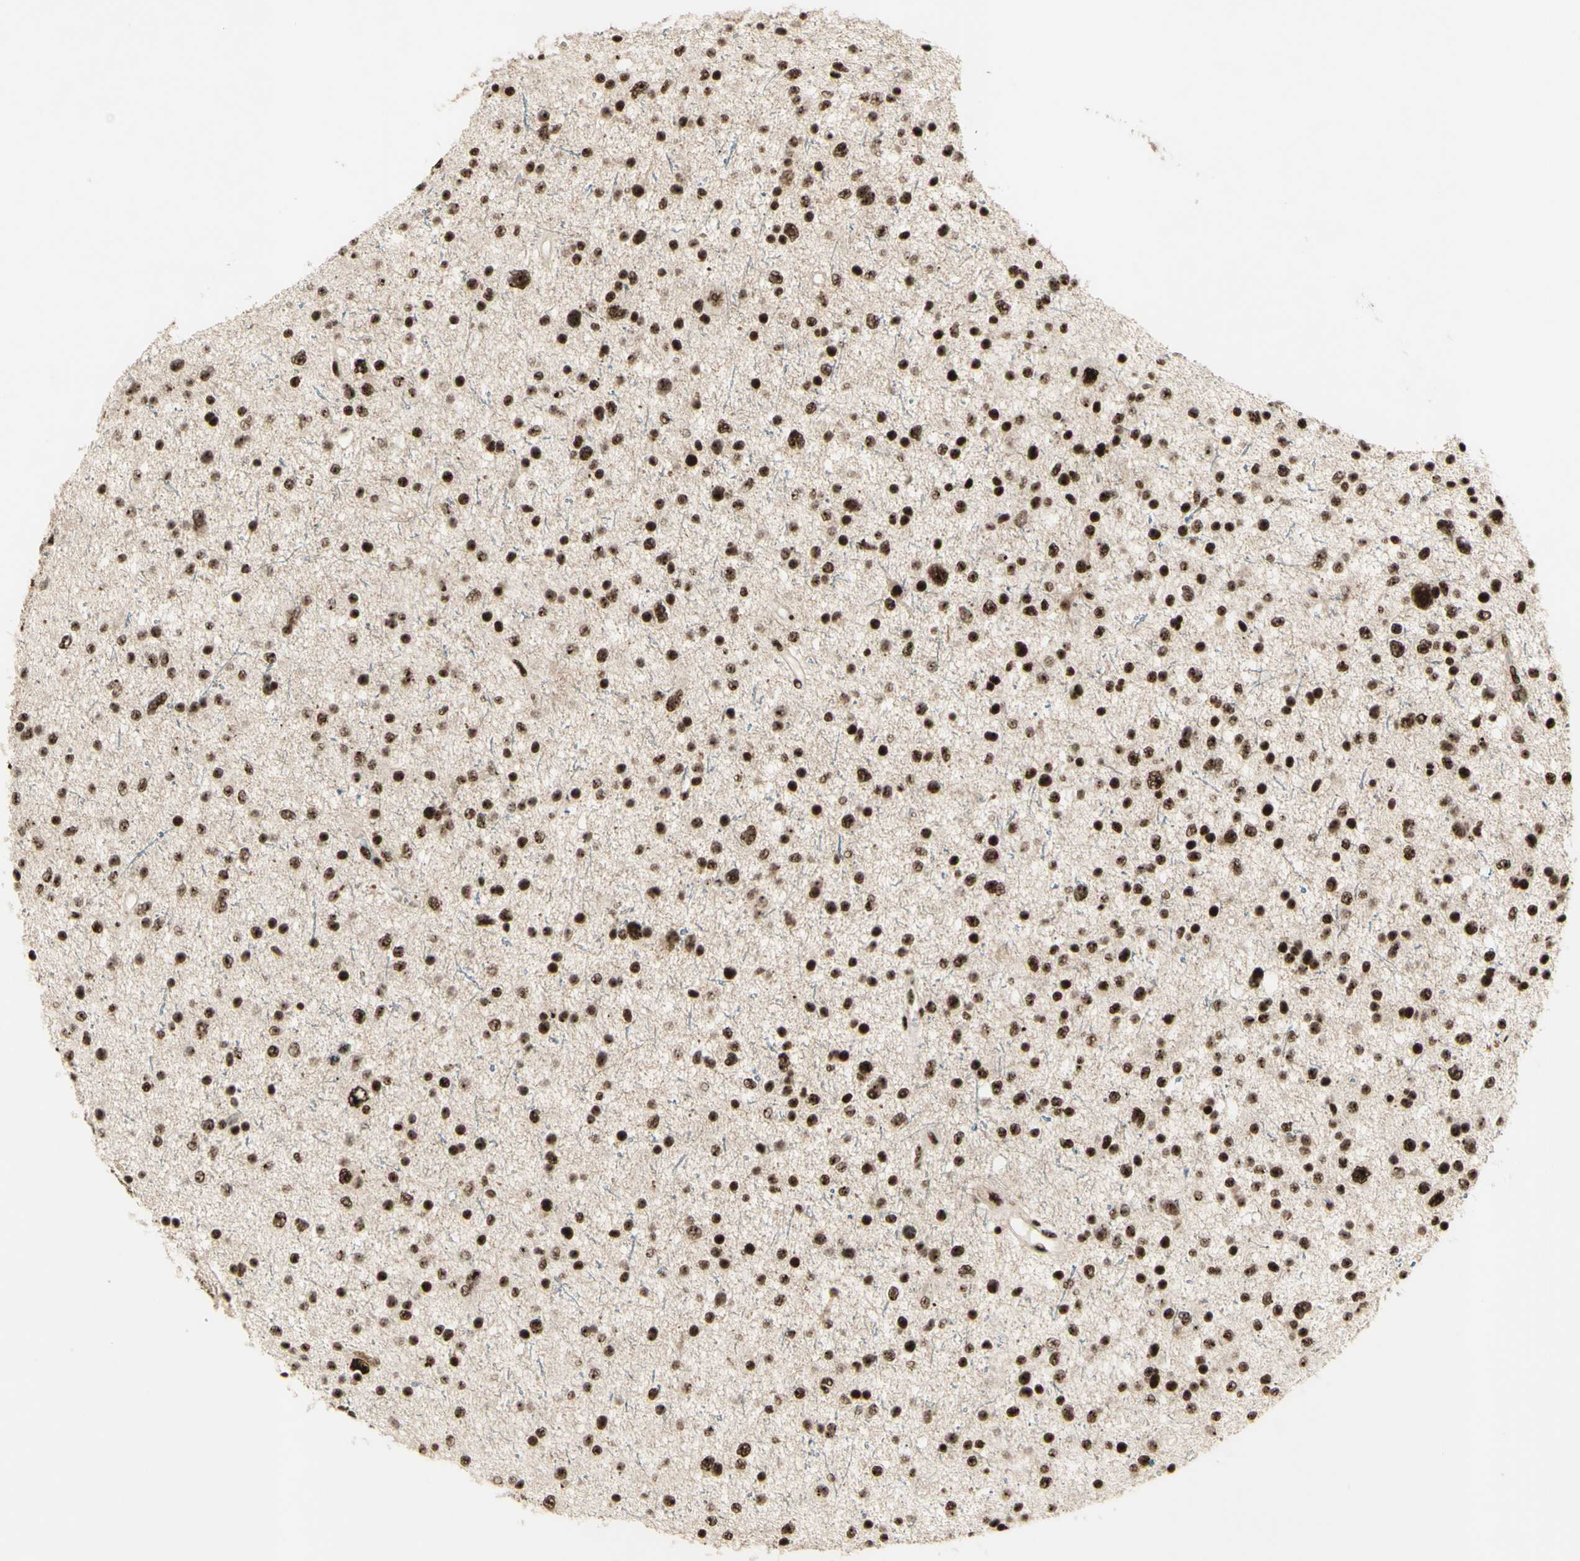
{"staining": {"intensity": "strong", "quantity": ">75%", "location": "nuclear"}, "tissue": "glioma", "cell_type": "Tumor cells", "image_type": "cancer", "snomed": [{"axis": "morphology", "description": "Glioma, malignant, Low grade"}, {"axis": "topography", "description": "Brain"}], "caption": "Strong nuclear staining is seen in approximately >75% of tumor cells in glioma.", "gene": "DHX9", "patient": {"sex": "female", "age": 37}}